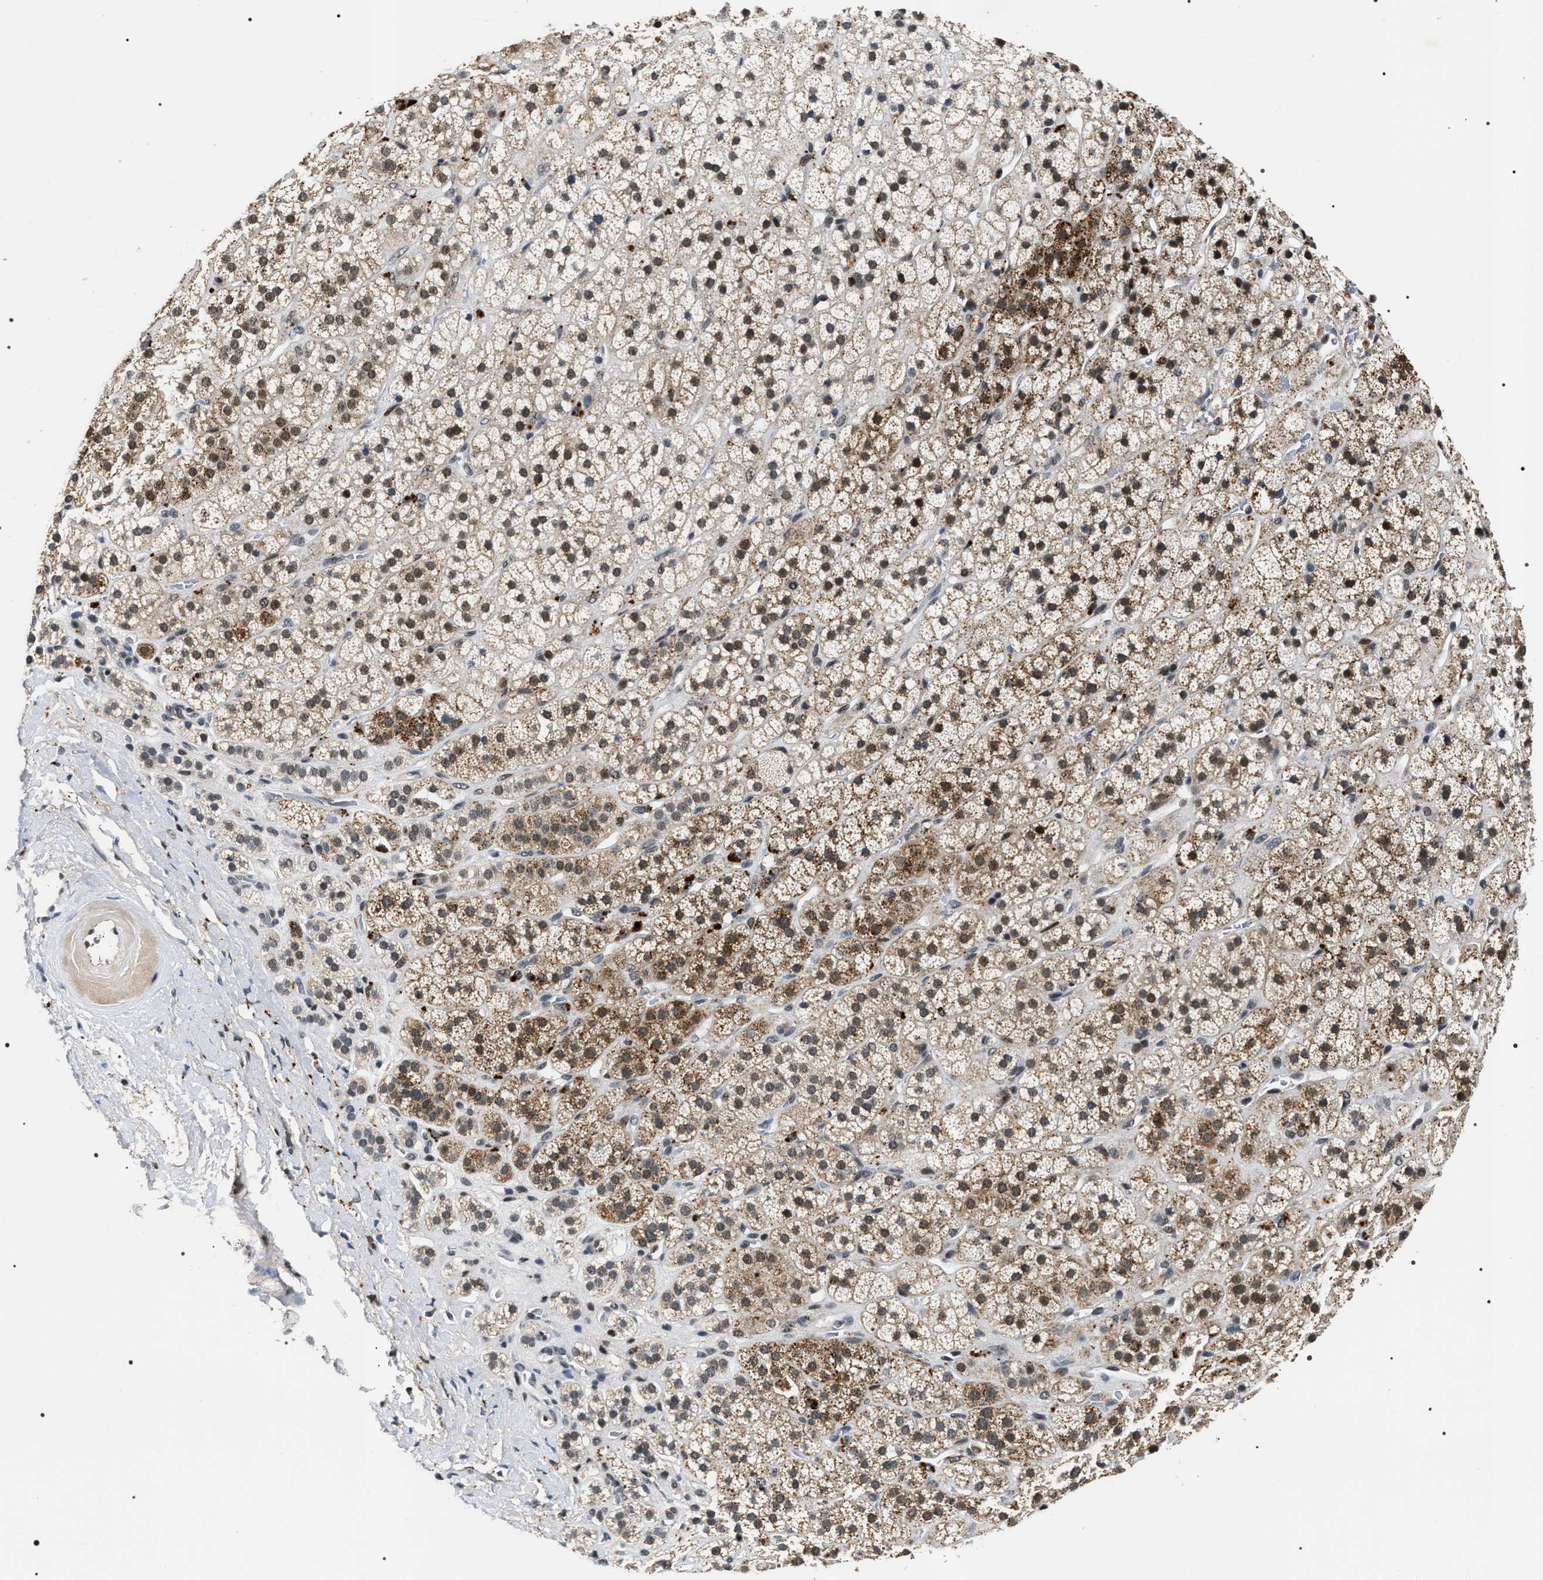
{"staining": {"intensity": "strong", "quantity": ">75%", "location": "cytoplasmic/membranous,nuclear"}, "tissue": "adrenal gland", "cell_type": "Glandular cells", "image_type": "normal", "snomed": [{"axis": "morphology", "description": "Normal tissue, NOS"}, {"axis": "topography", "description": "Adrenal gland"}], "caption": "Adrenal gland was stained to show a protein in brown. There is high levels of strong cytoplasmic/membranous,nuclear expression in approximately >75% of glandular cells. The staining was performed using DAB (3,3'-diaminobenzidine), with brown indicating positive protein expression. Nuclei are stained blue with hematoxylin.", "gene": "C7orf25", "patient": {"sex": "male", "age": 56}}